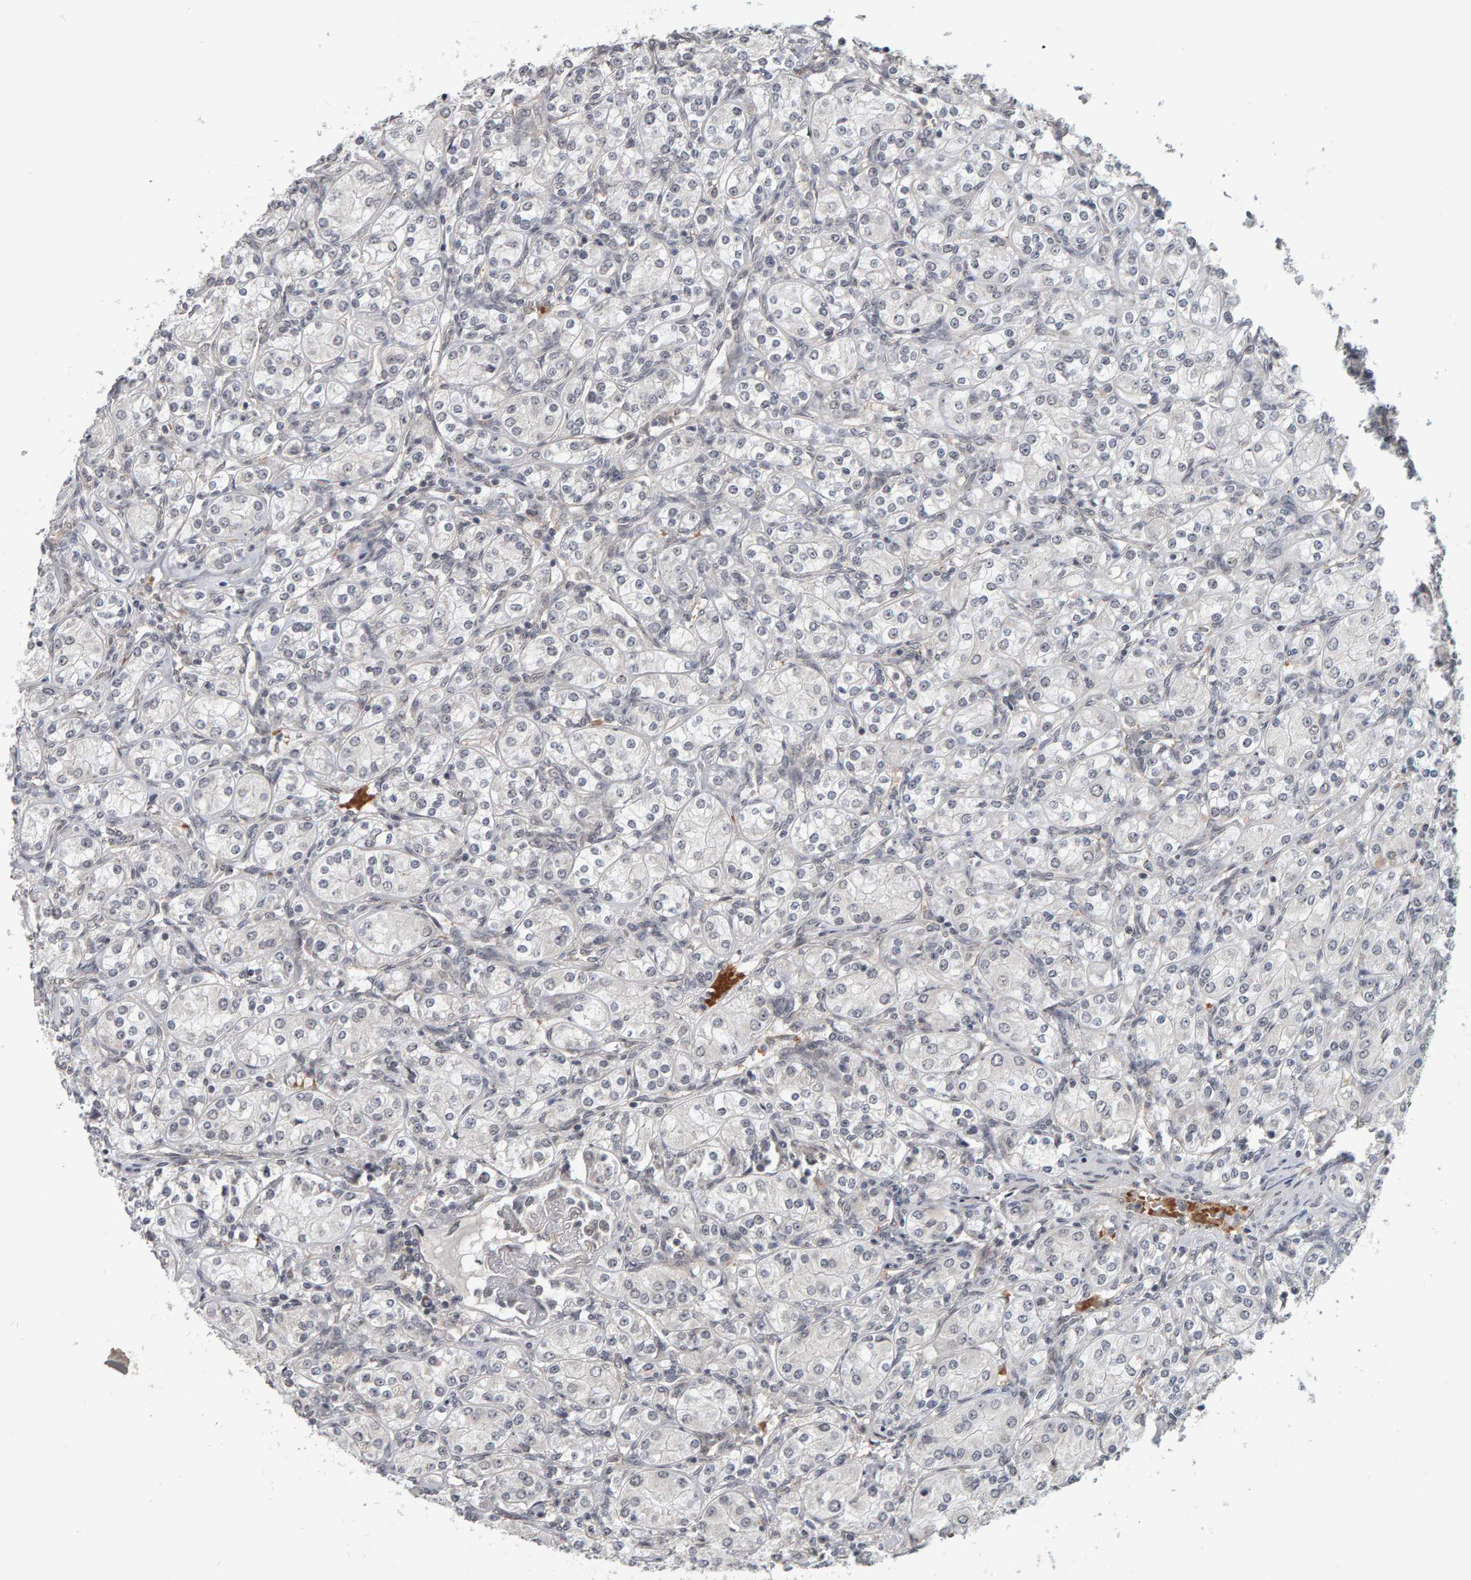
{"staining": {"intensity": "negative", "quantity": "none", "location": "none"}, "tissue": "renal cancer", "cell_type": "Tumor cells", "image_type": "cancer", "snomed": [{"axis": "morphology", "description": "Adenocarcinoma, NOS"}, {"axis": "topography", "description": "Kidney"}], "caption": "Micrograph shows no significant protein positivity in tumor cells of renal adenocarcinoma. (Stains: DAB immunohistochemistry (IHC) with hematoxylin counter stain, Microscopy: brightfield microscopy at high magnification).", "gene": "DAP3", "patient": {"sex": "male", "age": 77}}